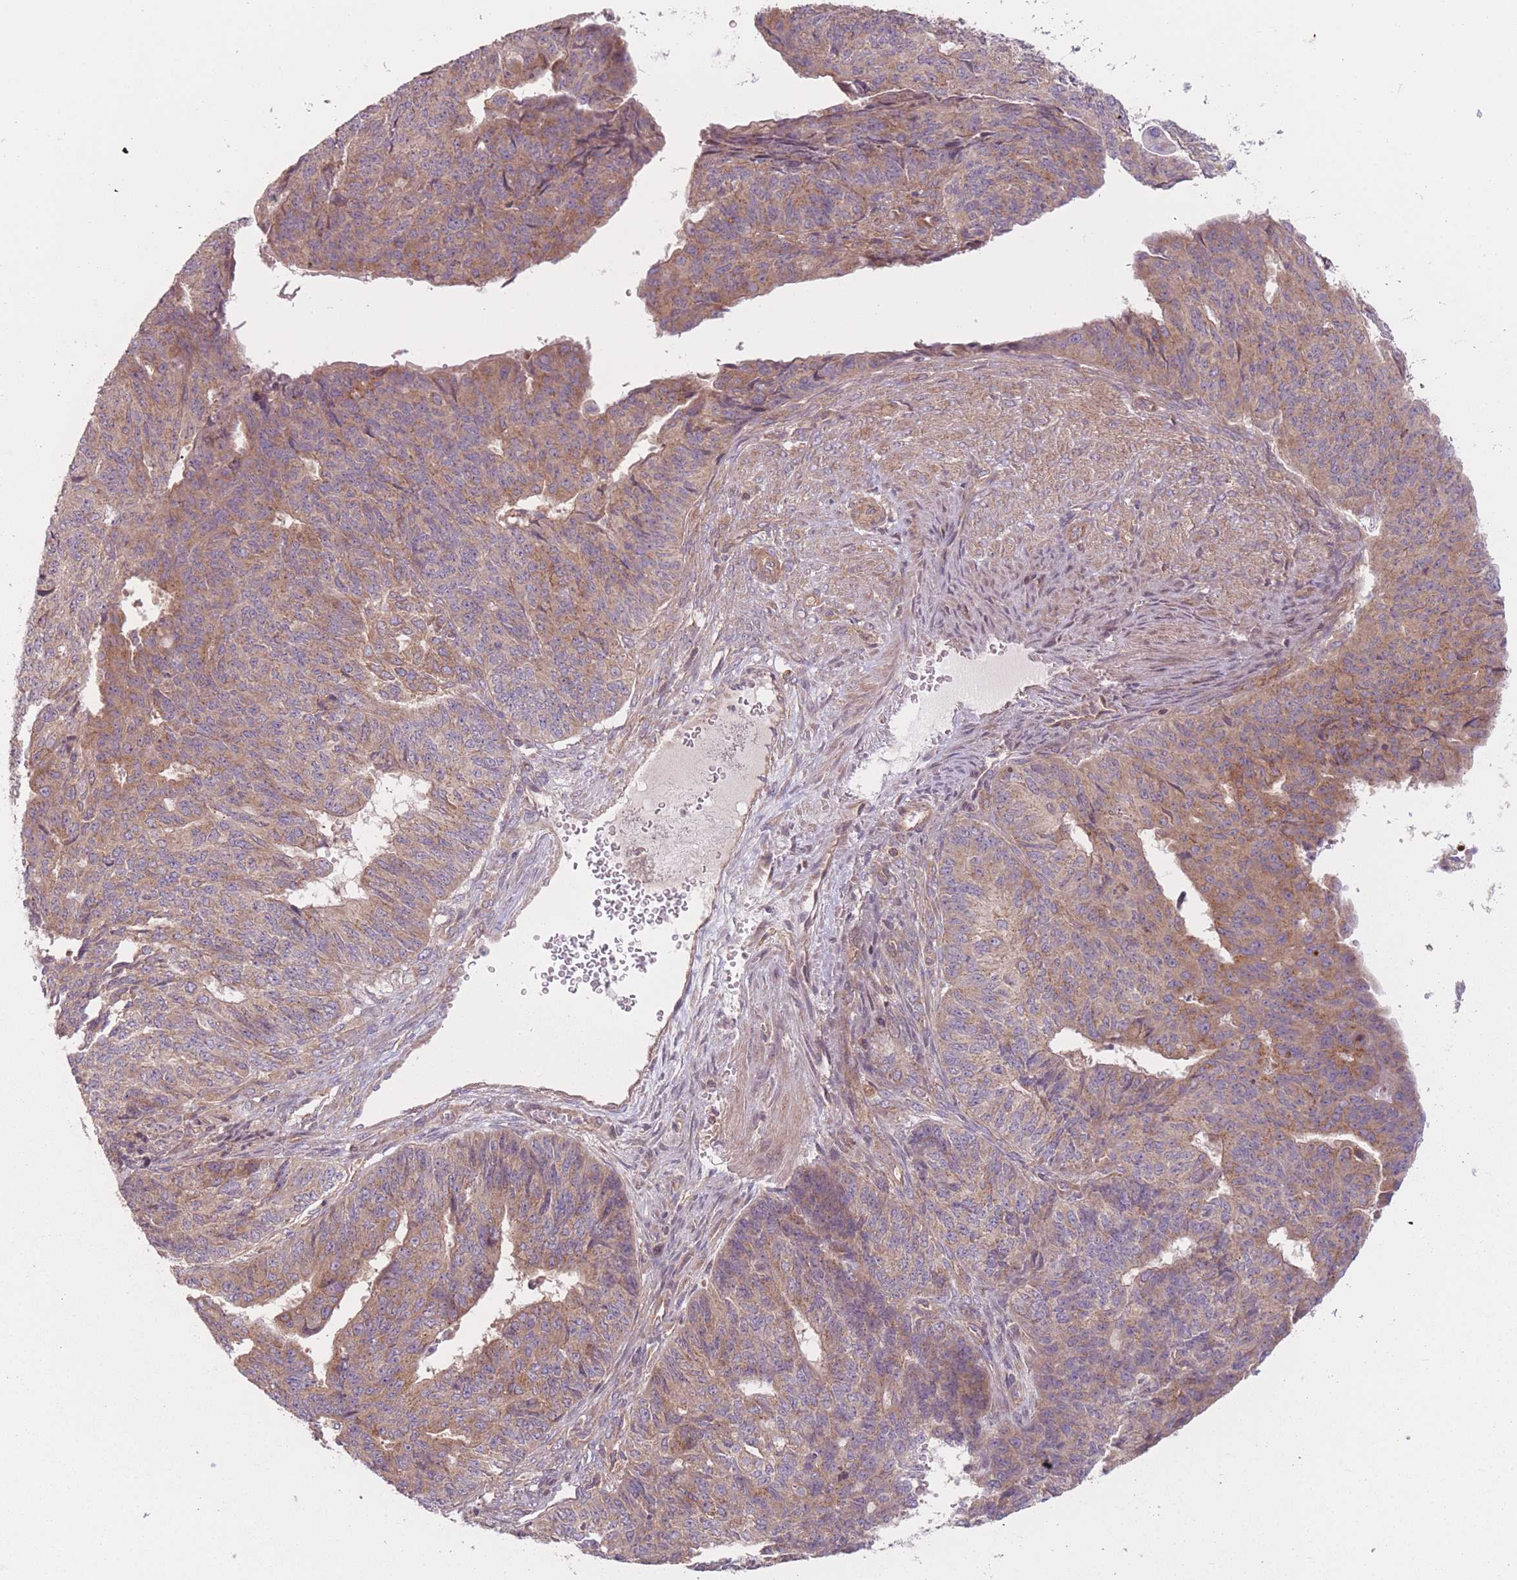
{"staining": {"intensity": "moderate", "quantity": ">75%", "location": "cytoplasmic/membranous"}, "tissue": "endometrial cancer", "cell_type": "Tumor cells", "image_type": "cancer", "snomed": [{"axis": "morphology", "description": "Adenocarcinoma, NOS"}, {"axis": "topography", "description": "Endometrium"}], "caption": "A photomicrograph of human endometrial cancer (adenocarcinoma) stained for a protein displays moderate cytoplasmic/membranous brown staining in tumor cells.", "gene": "WASHC2A", "patient": {"sex": "female", "age": 32}}